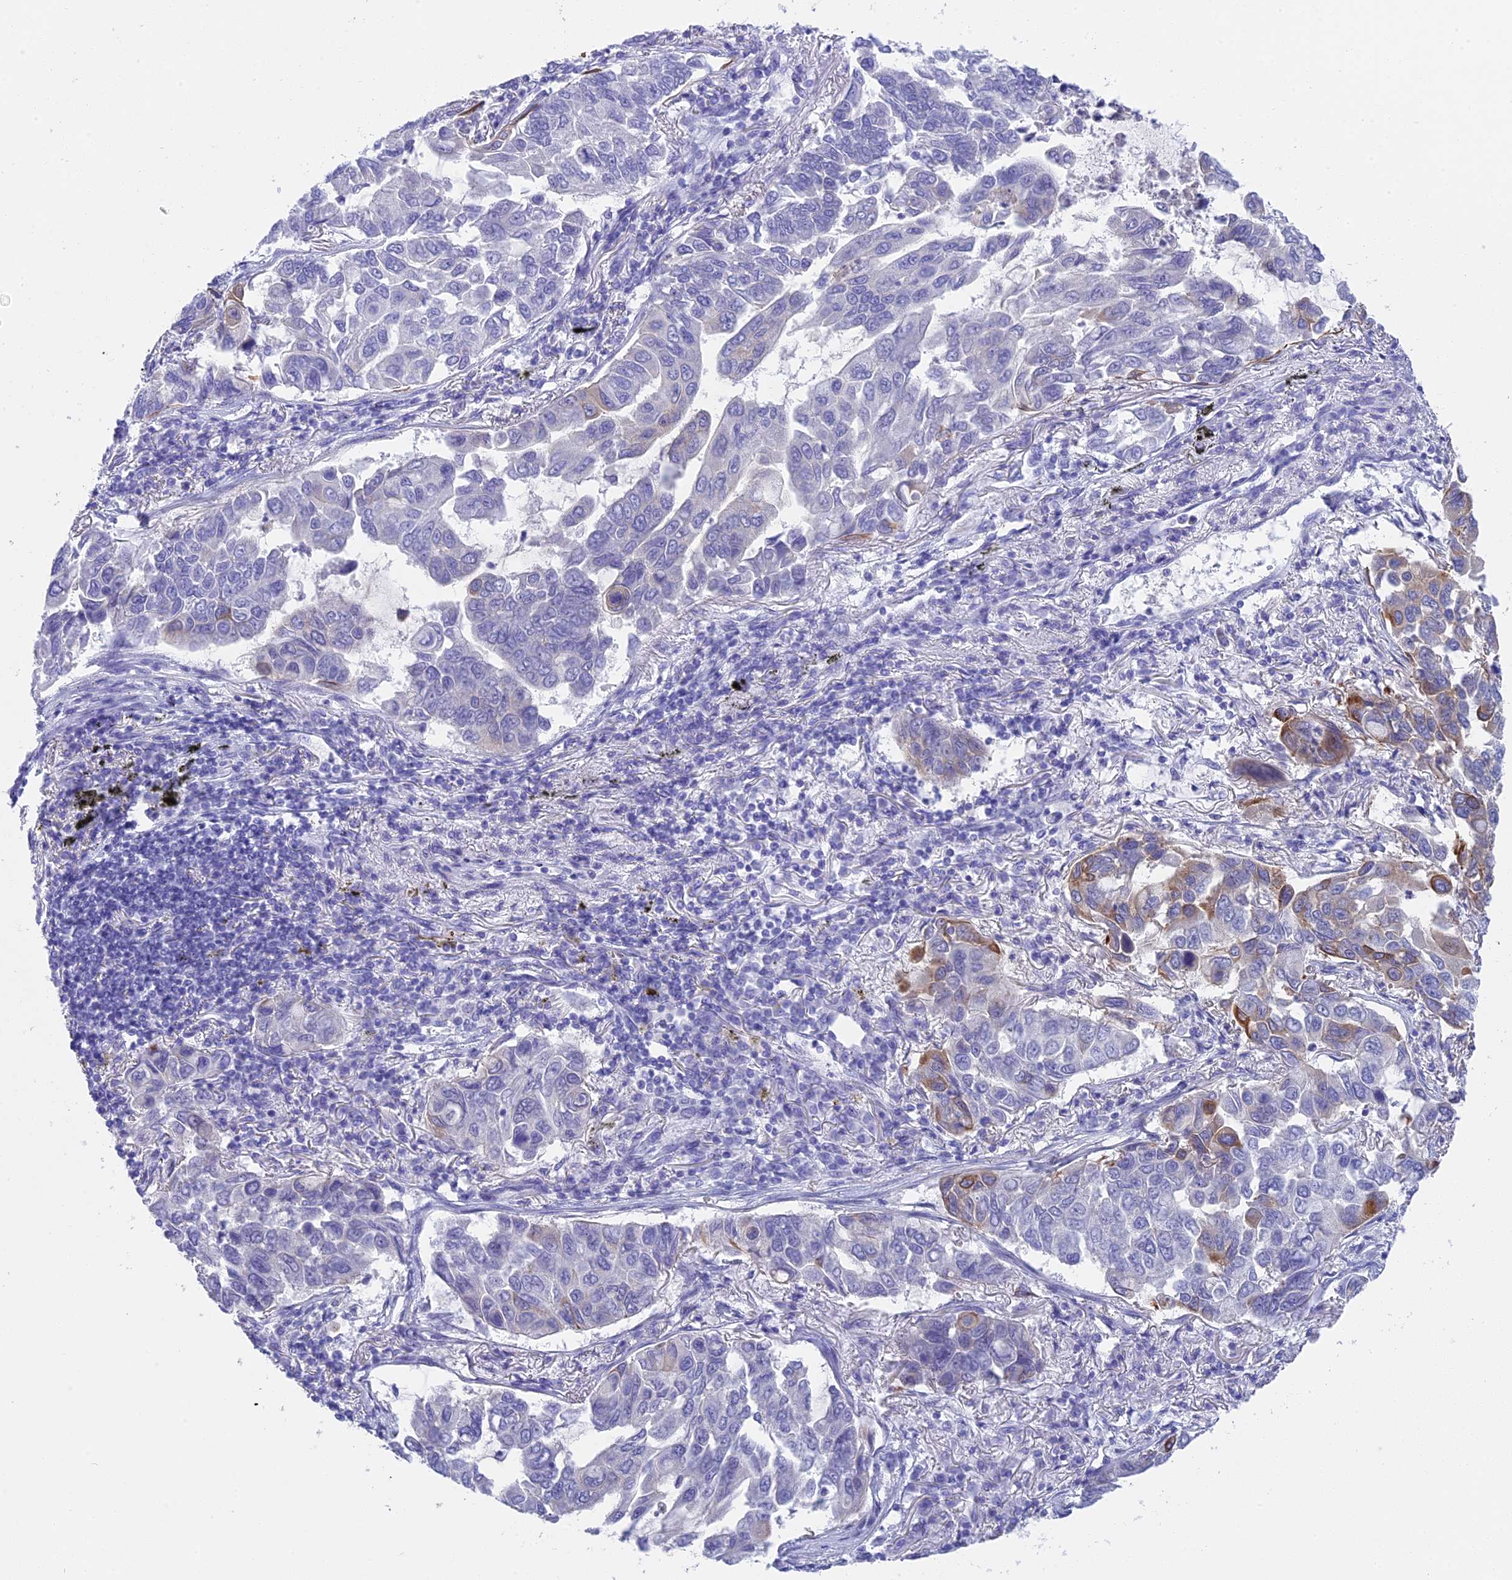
{"staining": {"intensity": "moderate", "quantity": "<25%", "location": "cytoplasmic/membranous"}, "tissue": "lung cancer", "cell_type": "Tumor cells", "image_type": "cancer", "snomed": [{"axis": "morphology", "description": "Adenocarcinoma, NOS"}, {"axis": "topography", "description": "Lung"}], "caption": "Immunohistochemistry (IHC) (DAB) staining of human lung adenocarcinoma reveals moderate cytoplasmic/membranous protein staining in approximately <25% of tumor cells.", "gene": "TACSTD2", "patient": {"sex": "male", "age": 64}}